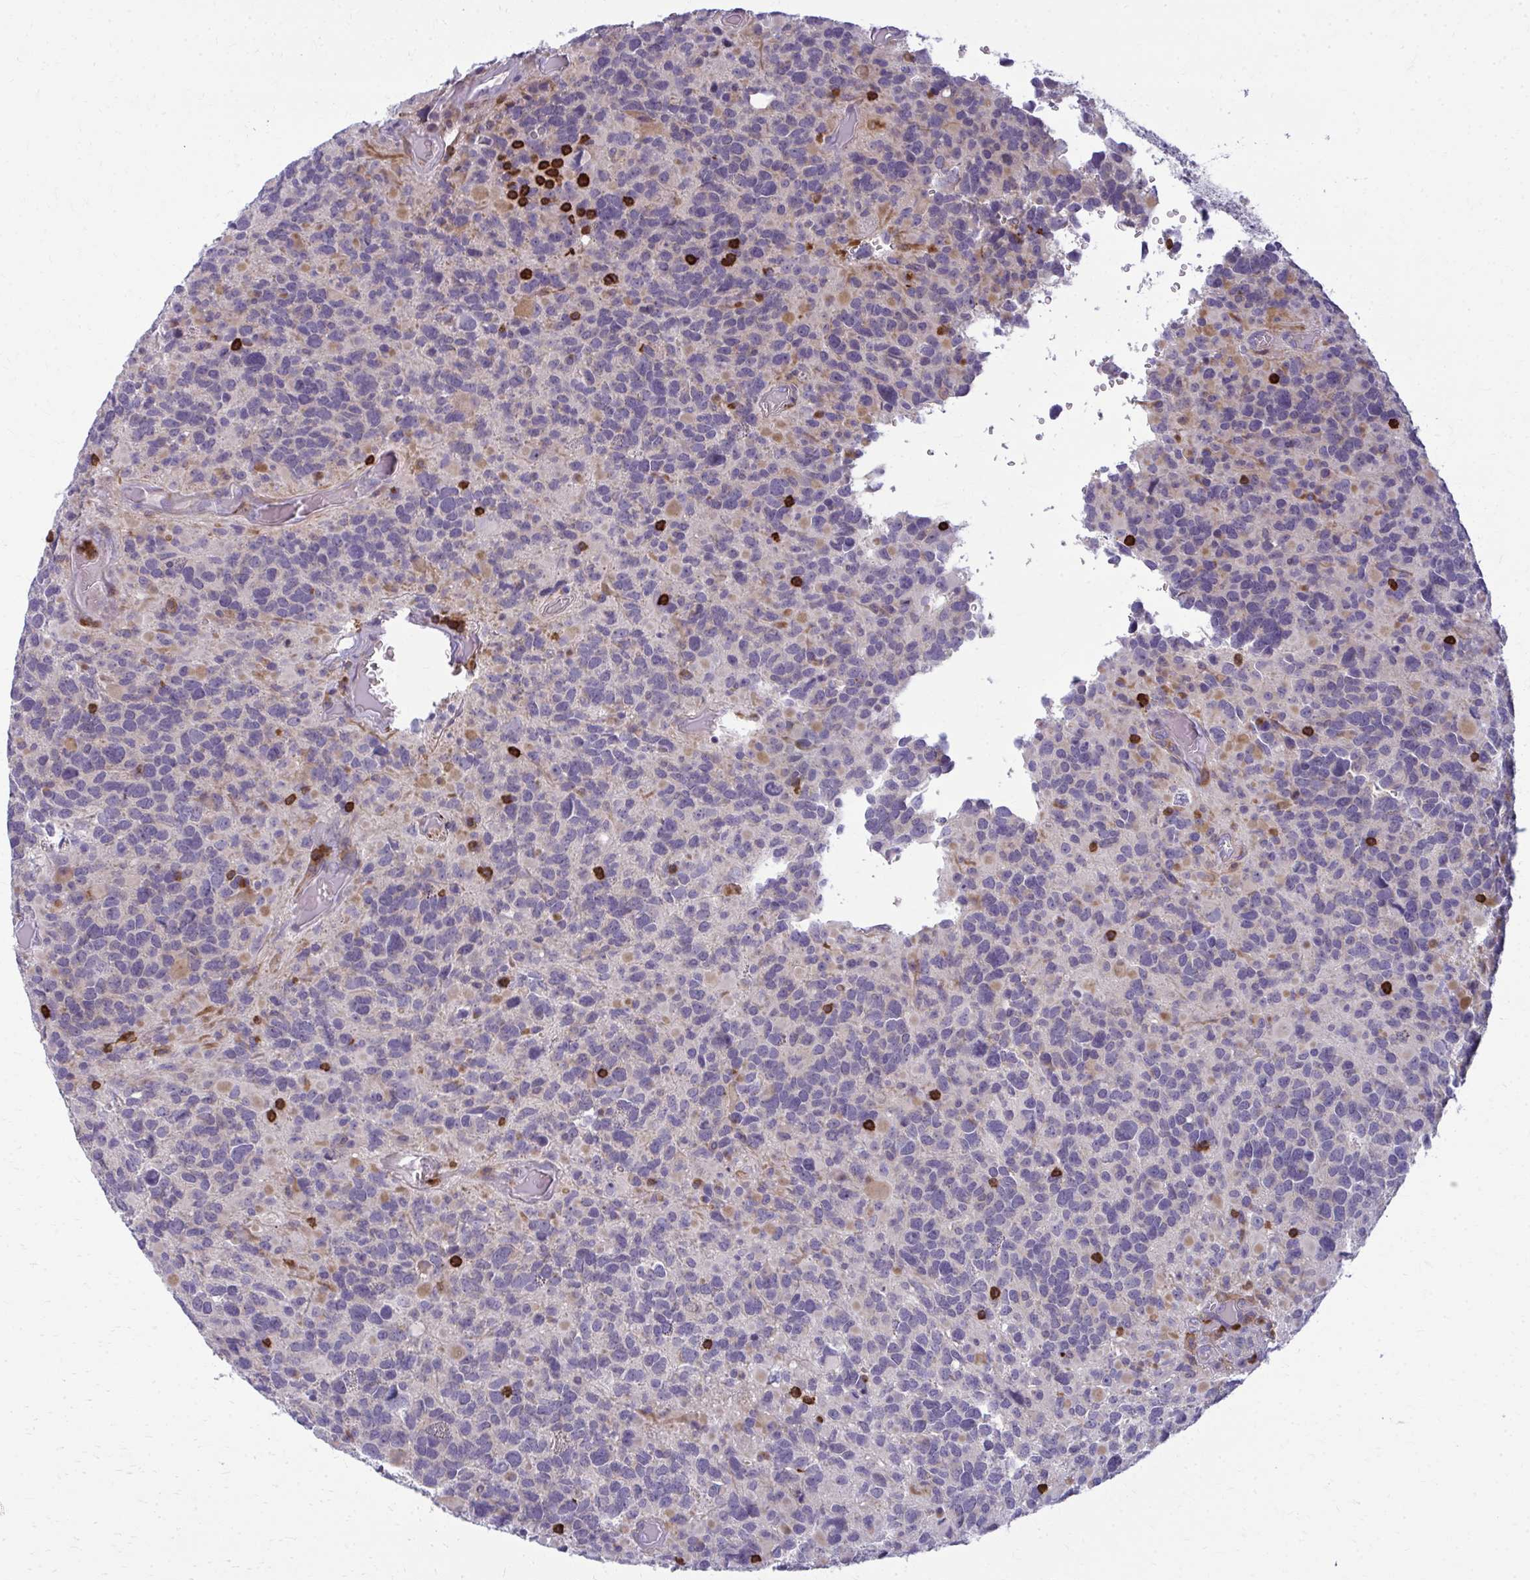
{"staining": {"intensity": "negative", "quantity": "none", "location": "none"}, "tissue": "glioma", "cell_type": "Tumor cells", "image_type": "cancer", "snomed": [{"axis": "morphology", "description": "Glioma, malignant, High grade"}, {"axis": "topography", "description": "Brain"}], "caption": "Histopathology image shows no protein staining in tumor cells of glioma tissue. (DAB immunohistochemistry visualized using brightfield microscopy, high magnification).", "gene": "AP5M1", "patient": {"sex": "female", "age": 40}}